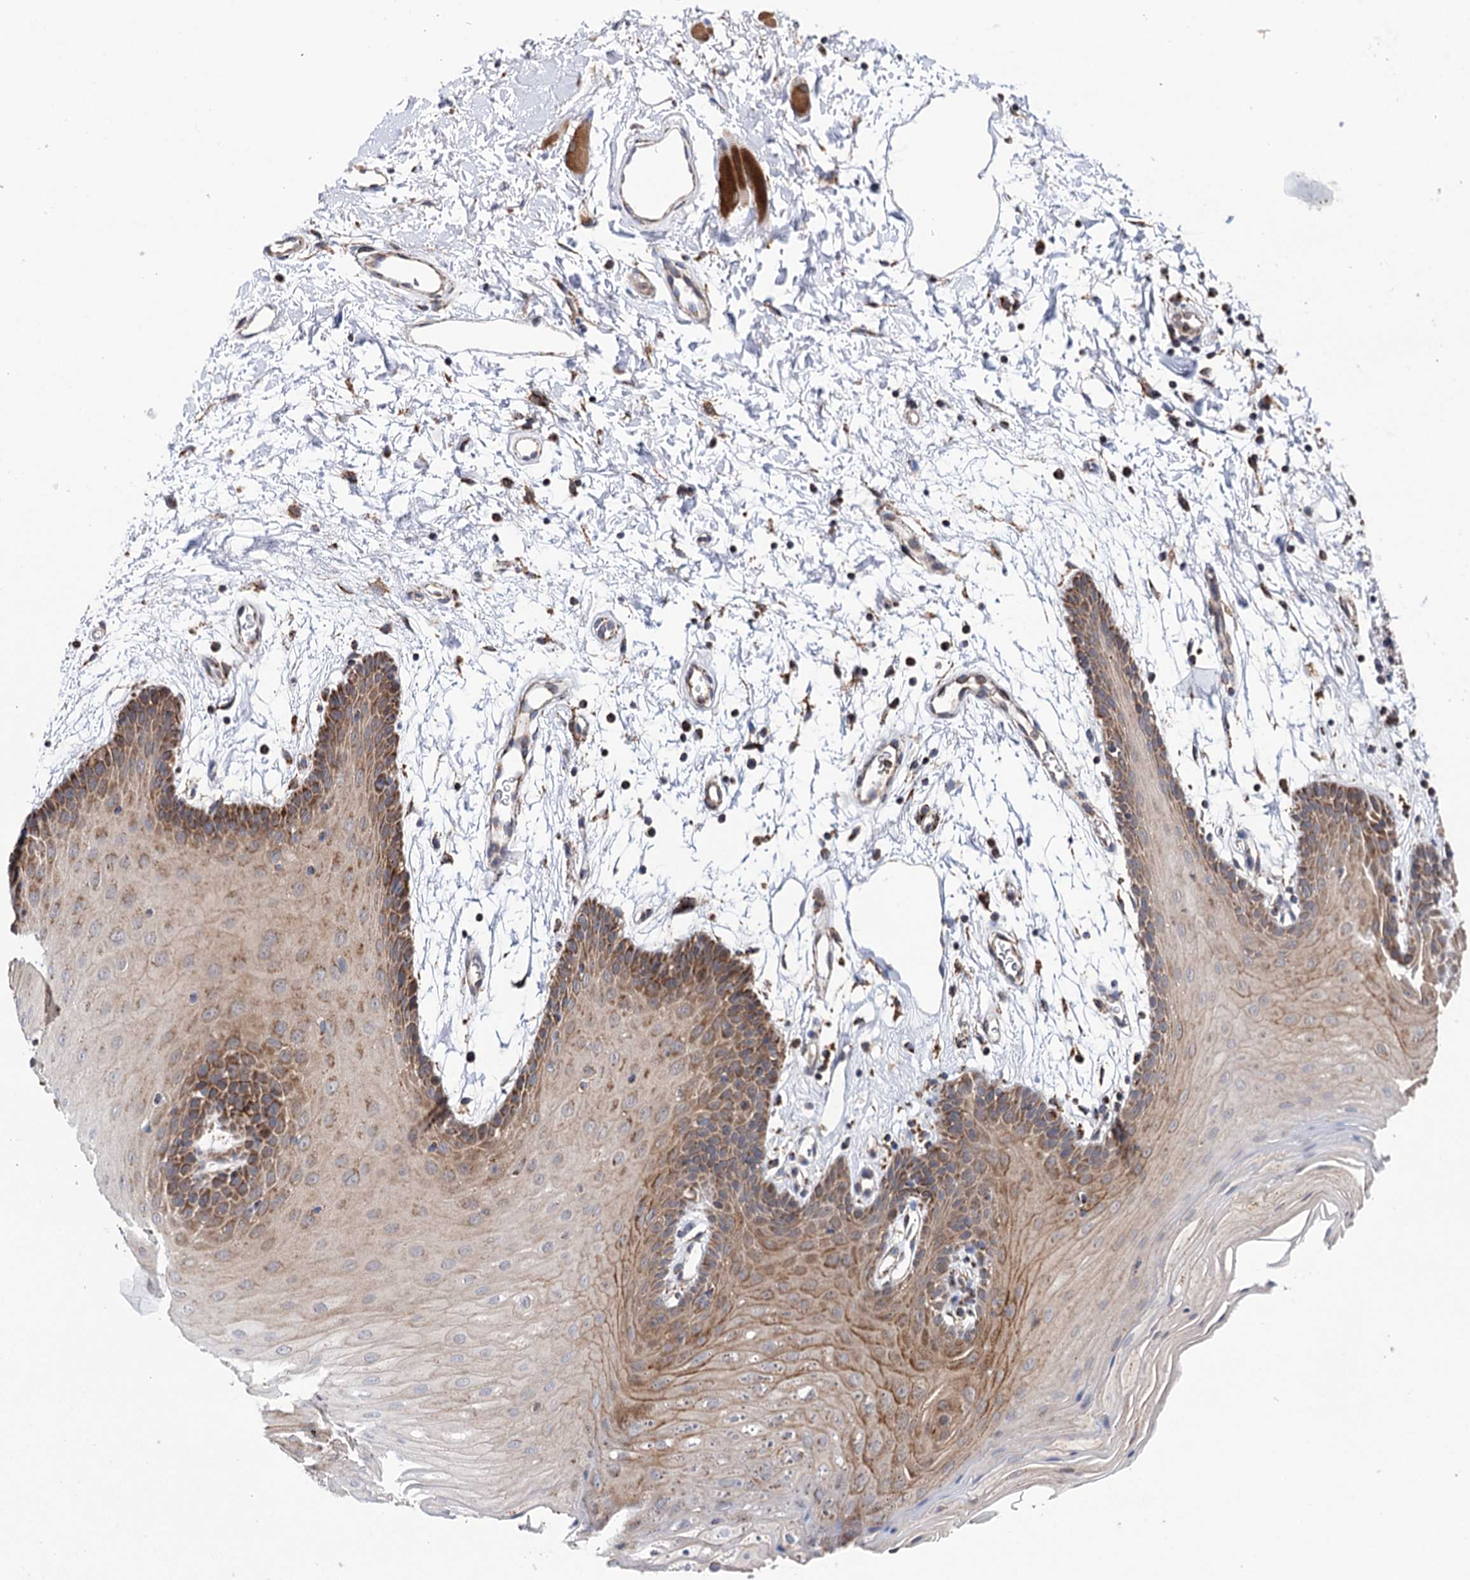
{"staining": {"intensity": "moderate", "quantity": "25%-75%", "location": "cytoplasmic/membranous"}, "tissue": "oral mucosa", "cell_type": "Squamous epithelial cells", "image_type": "normal", "snomed": [{"axis": "morphology", "description": "Normal tissue, NOS"}, {"axis": "topography", "description": "Skeletal muscle"}, {"axis": "topography", "description": "Oral tissue"}, {"axis": "topography", "description": "Salivary gland"}, {"axis": "topography", "description": "Peripheral nerve tissue"}], "caption": "Moderate cytoplasmic/membranous expression for a protein is seen in about 25%-75% of squamous epithelial cells of normal oral mucosa using IHC.", "gene": "SUCLA2", "patient": {"sex": "male", "age": 54}}